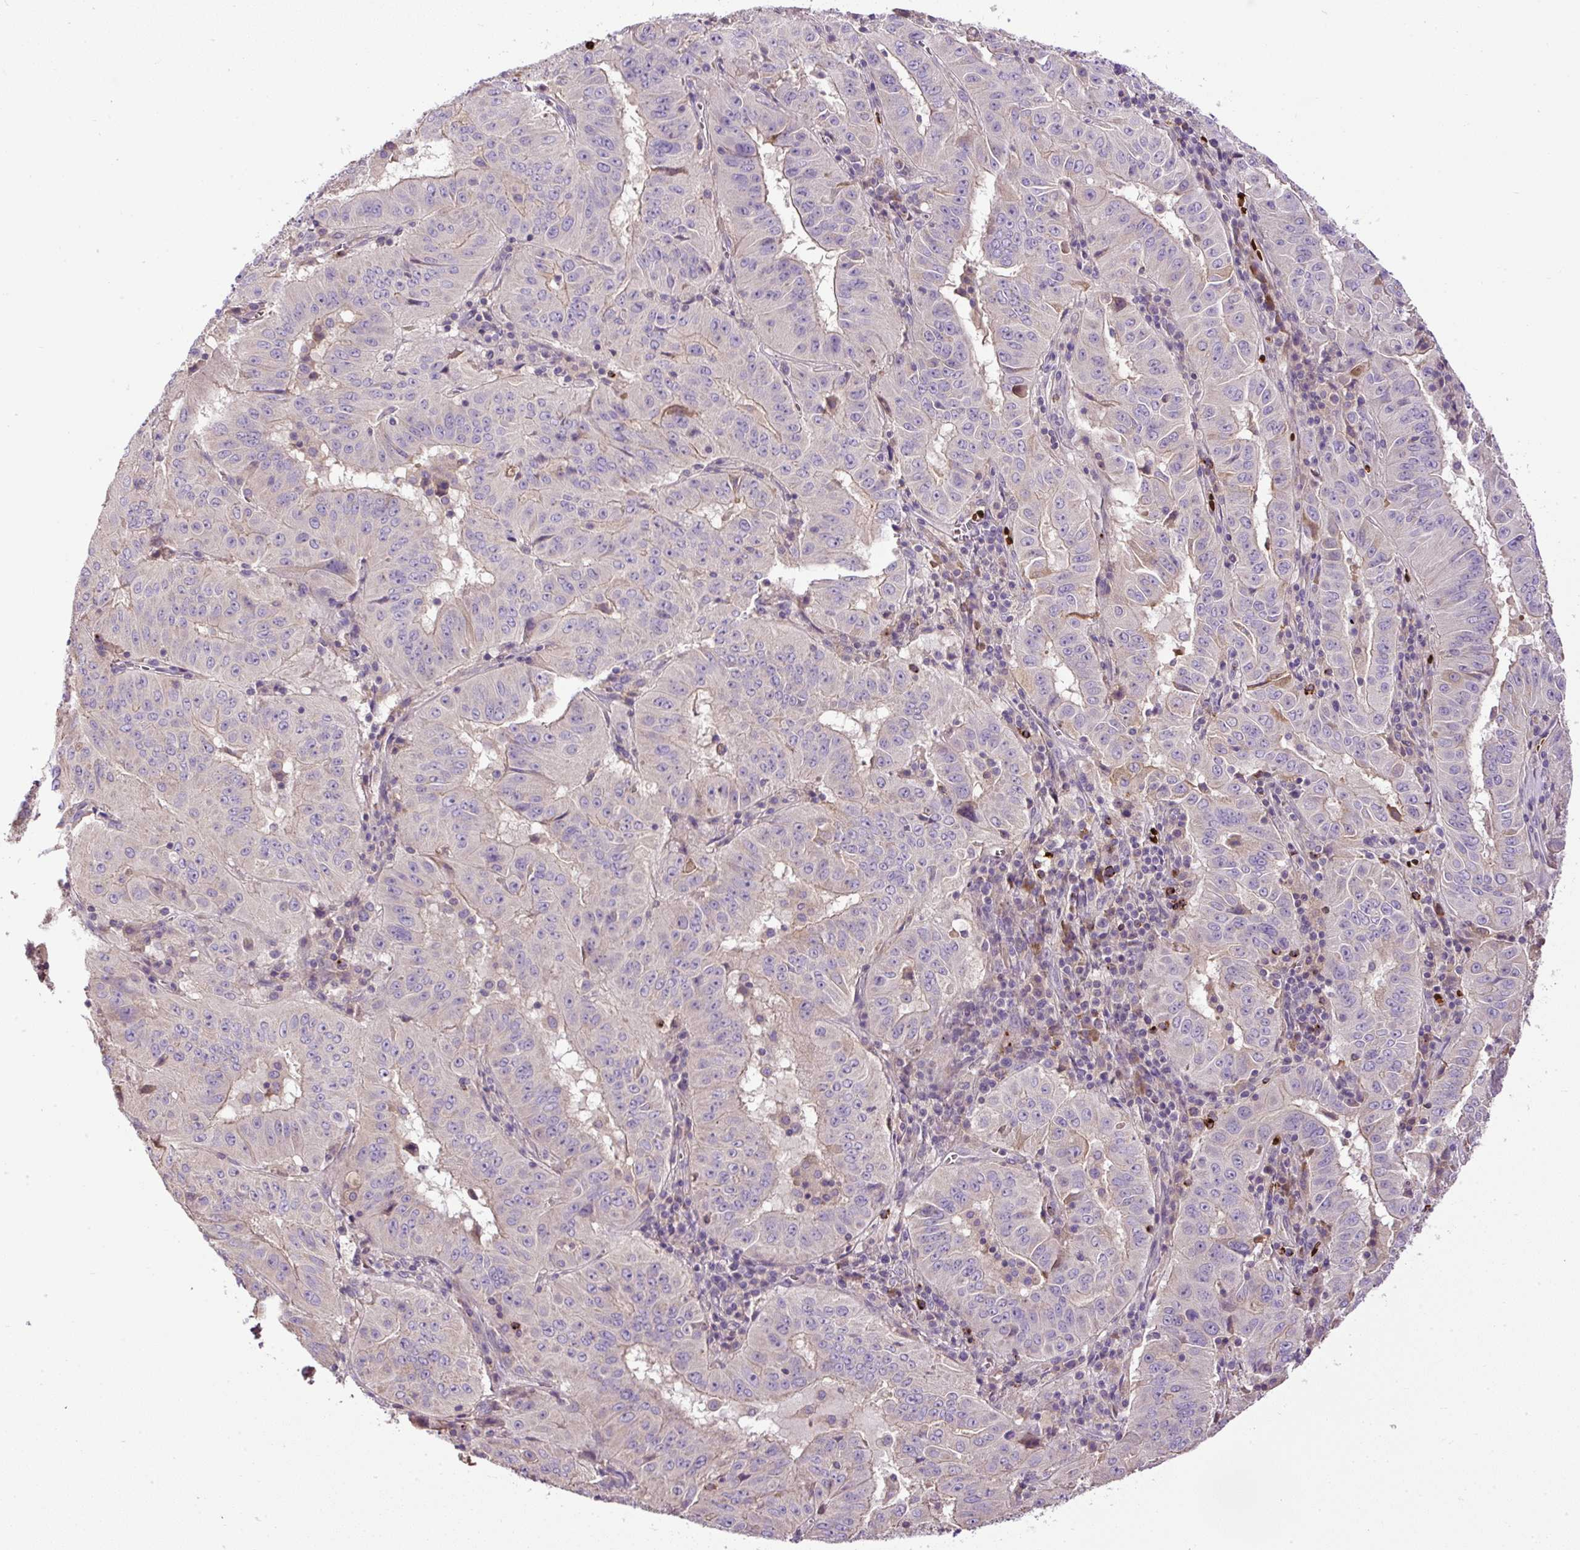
{"staining": {"intensity": "negative", "quantity": "none", "location": "none"}, "tissue": "pancreatic cancer", "cell_type": "Tumor cells", "image_type": "cancer", "snomed": [{"axis": "morphology", "description": "Adenocarcinoma, NOS"}, {"axis": "topography", "description": "Pancreas"}], "caption": "This is an immunohistochemistry (IHC) micrograph of pancreatic adenocarcinoma. There is no expression in tumor cells.", "gene": "CXCL13", "patient": {"sex": "male", "age": 63}}